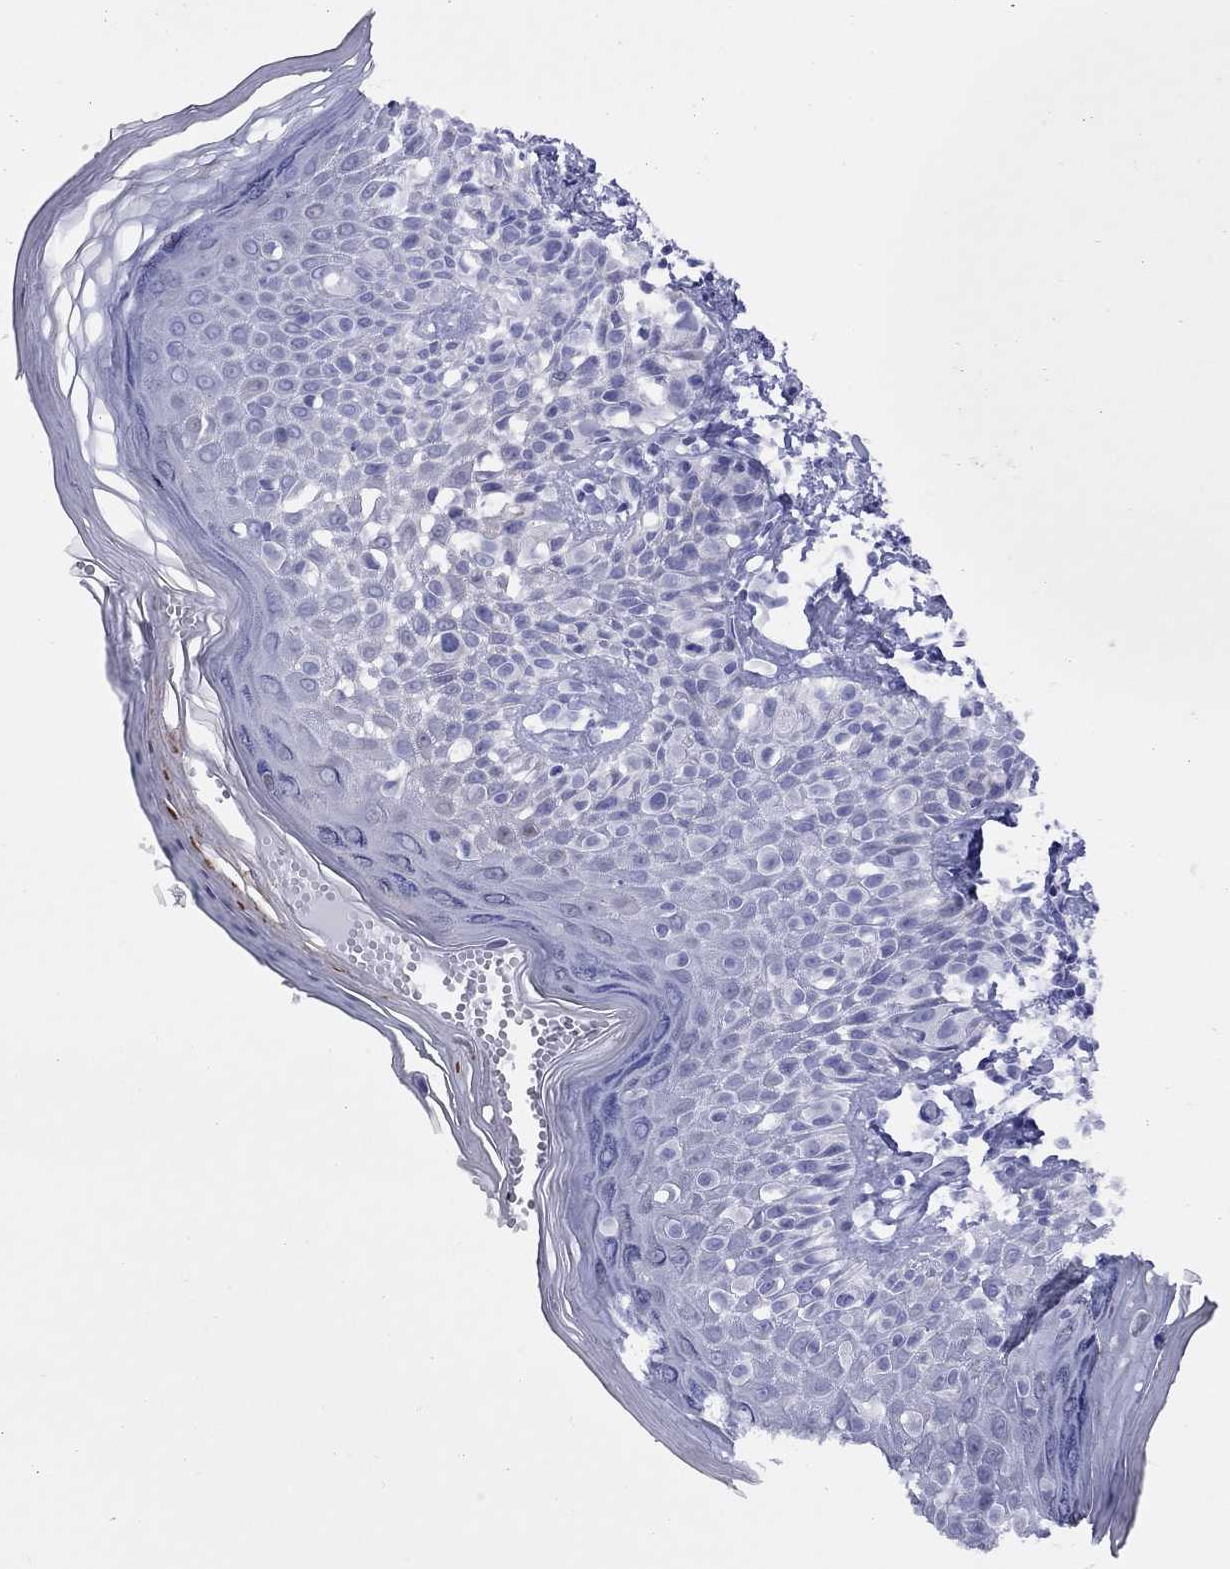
{"staining": {"intensity": "negative", "quantity": "none", "location": "none"}, "tissue": "melanoma", "cell_type": "Tumor cells", "image_type": "cancer", "snomed": [{"axis": "morphology", "description": "Malignant melanoma, NOS"}, {"axis": "topography", "description": "Skin"}], "caption": "The histopathology image displays no significant staining in tumor cells of malignant melanoma.", "gene": "SLAMF1", "patient": {"sex": "female", "age": 73}}